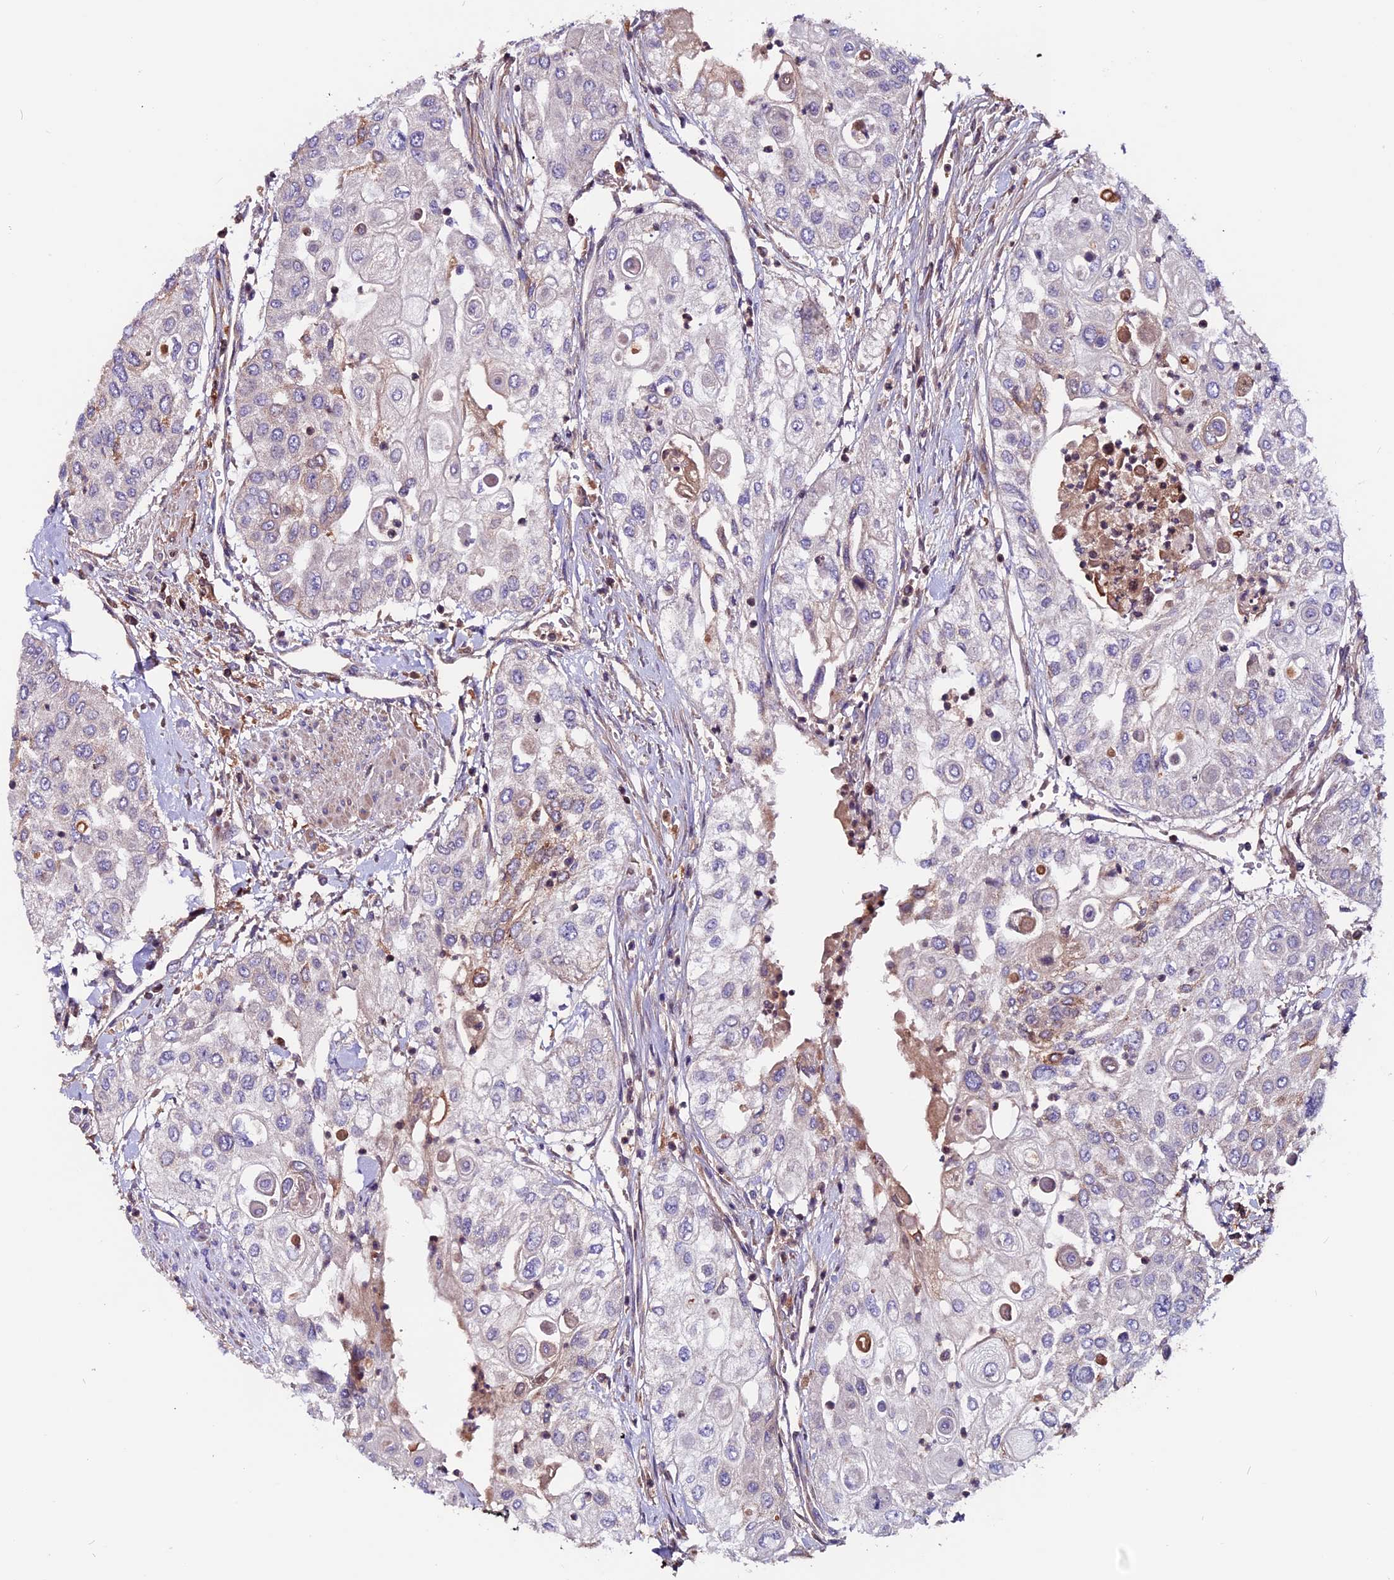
{"staining": {"intensity": "negative", "quantity": "none", "location": "none"}, "tissue": "urothelial cancer", "cell_type": "Tumor cells", "image_type": "cancer", "snomed": [{"axis": "morphology", "description": "Urothelial carcinoma, High grade"}, {"axis": "topography", "description": "Urinary bladder"}], "caption": "Image shows no significant protein positivity in tumor cells of urothelial cancer.", "gene": "ZNF598", "patient": {"sex": "female", "age": 79}}